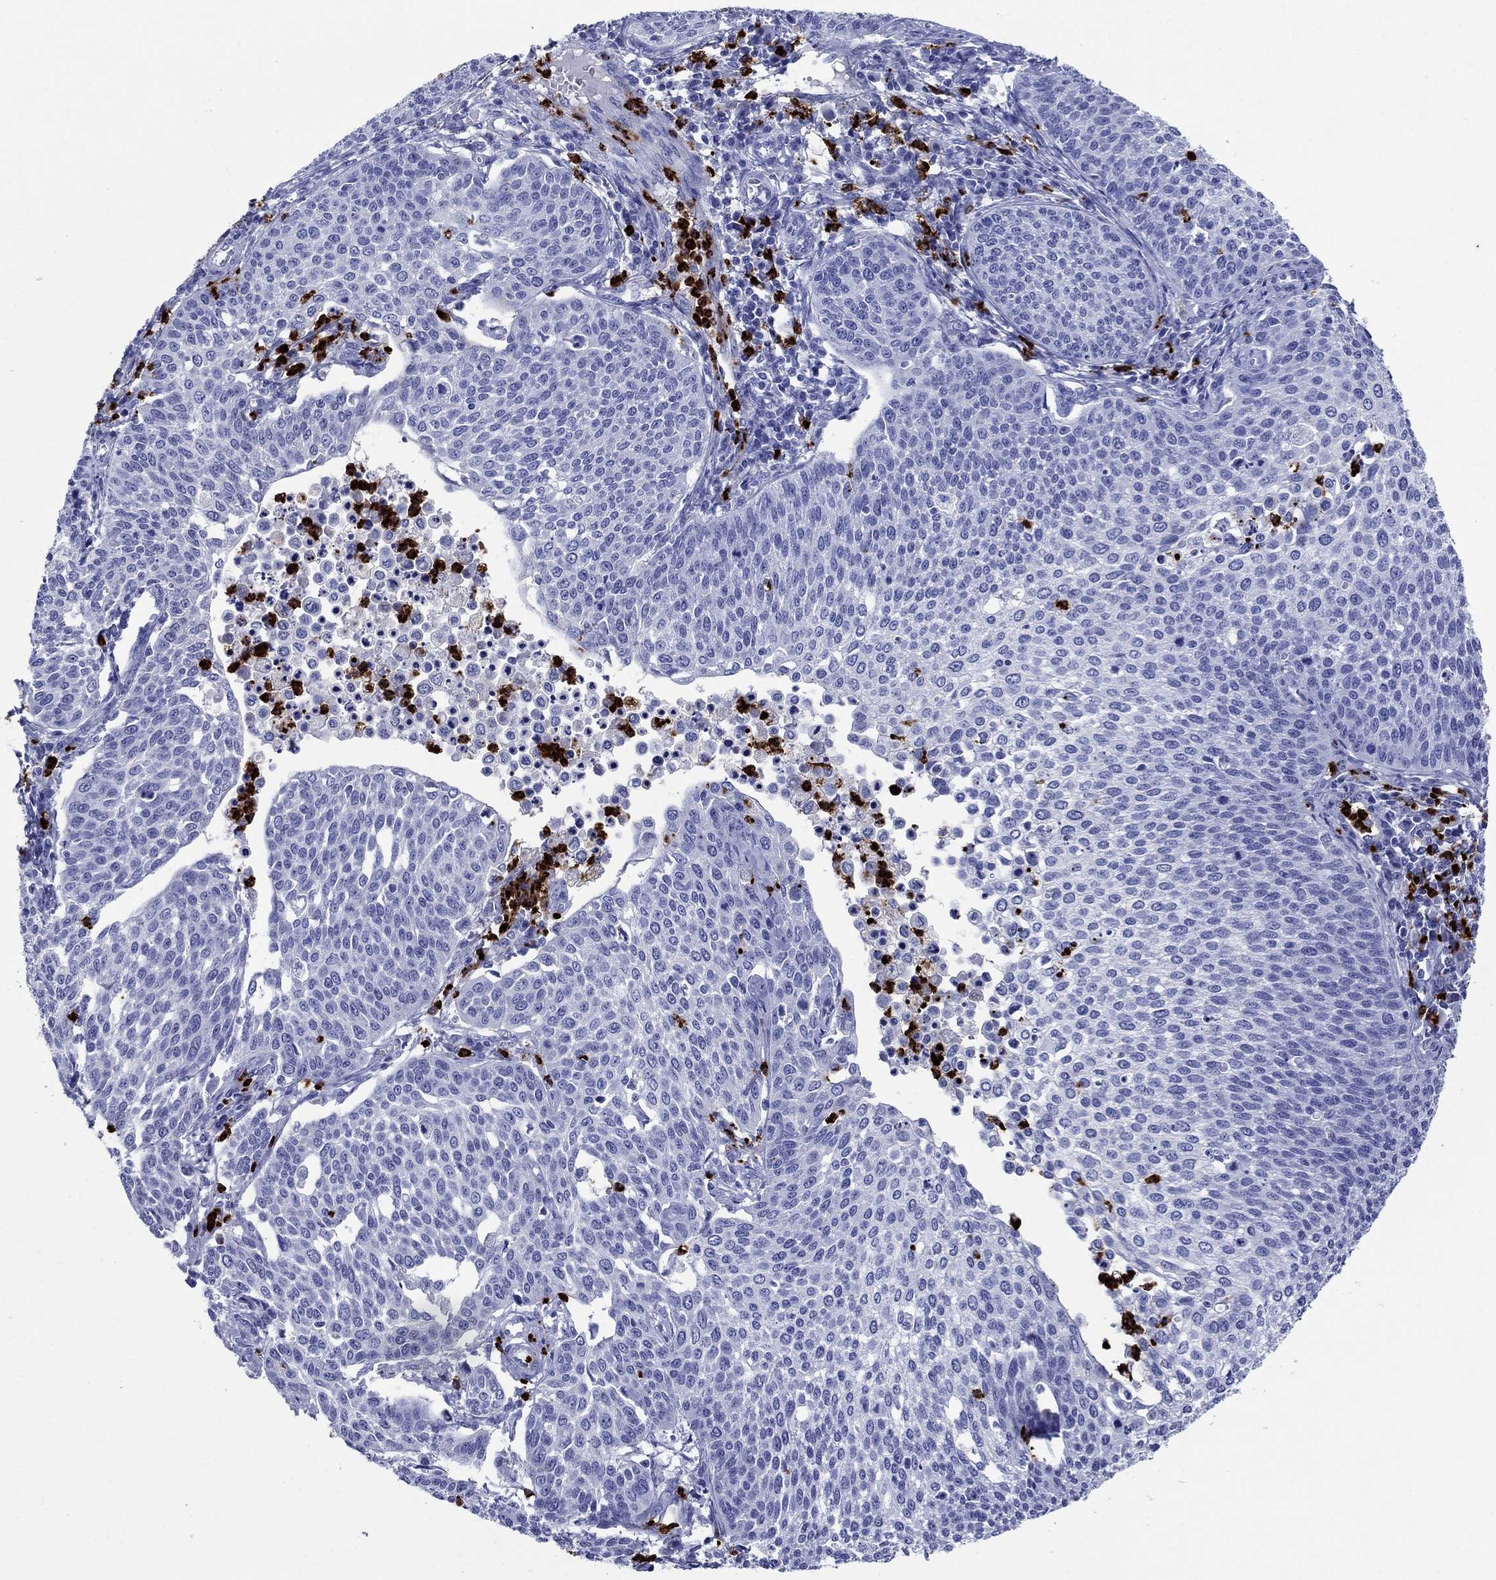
{"staining": {"intensity": "negative", "quantity": "none", "location": "none"}, "tissue": "cervical cancer", "cell_type": "Tumor cells", "image_type": "cancer", "snomed": [{"axis": "morphology", "description": "Squamous cell carcinoma, NOS"}, {"axis": "topography", "description": "Cervix"}], "caption": "Tumor cells are negative for protein expression in human cervical cancer (squamous cell carcinoma).", "gene": "AZU1", "patient": {"sex": "female", "age": 34}}